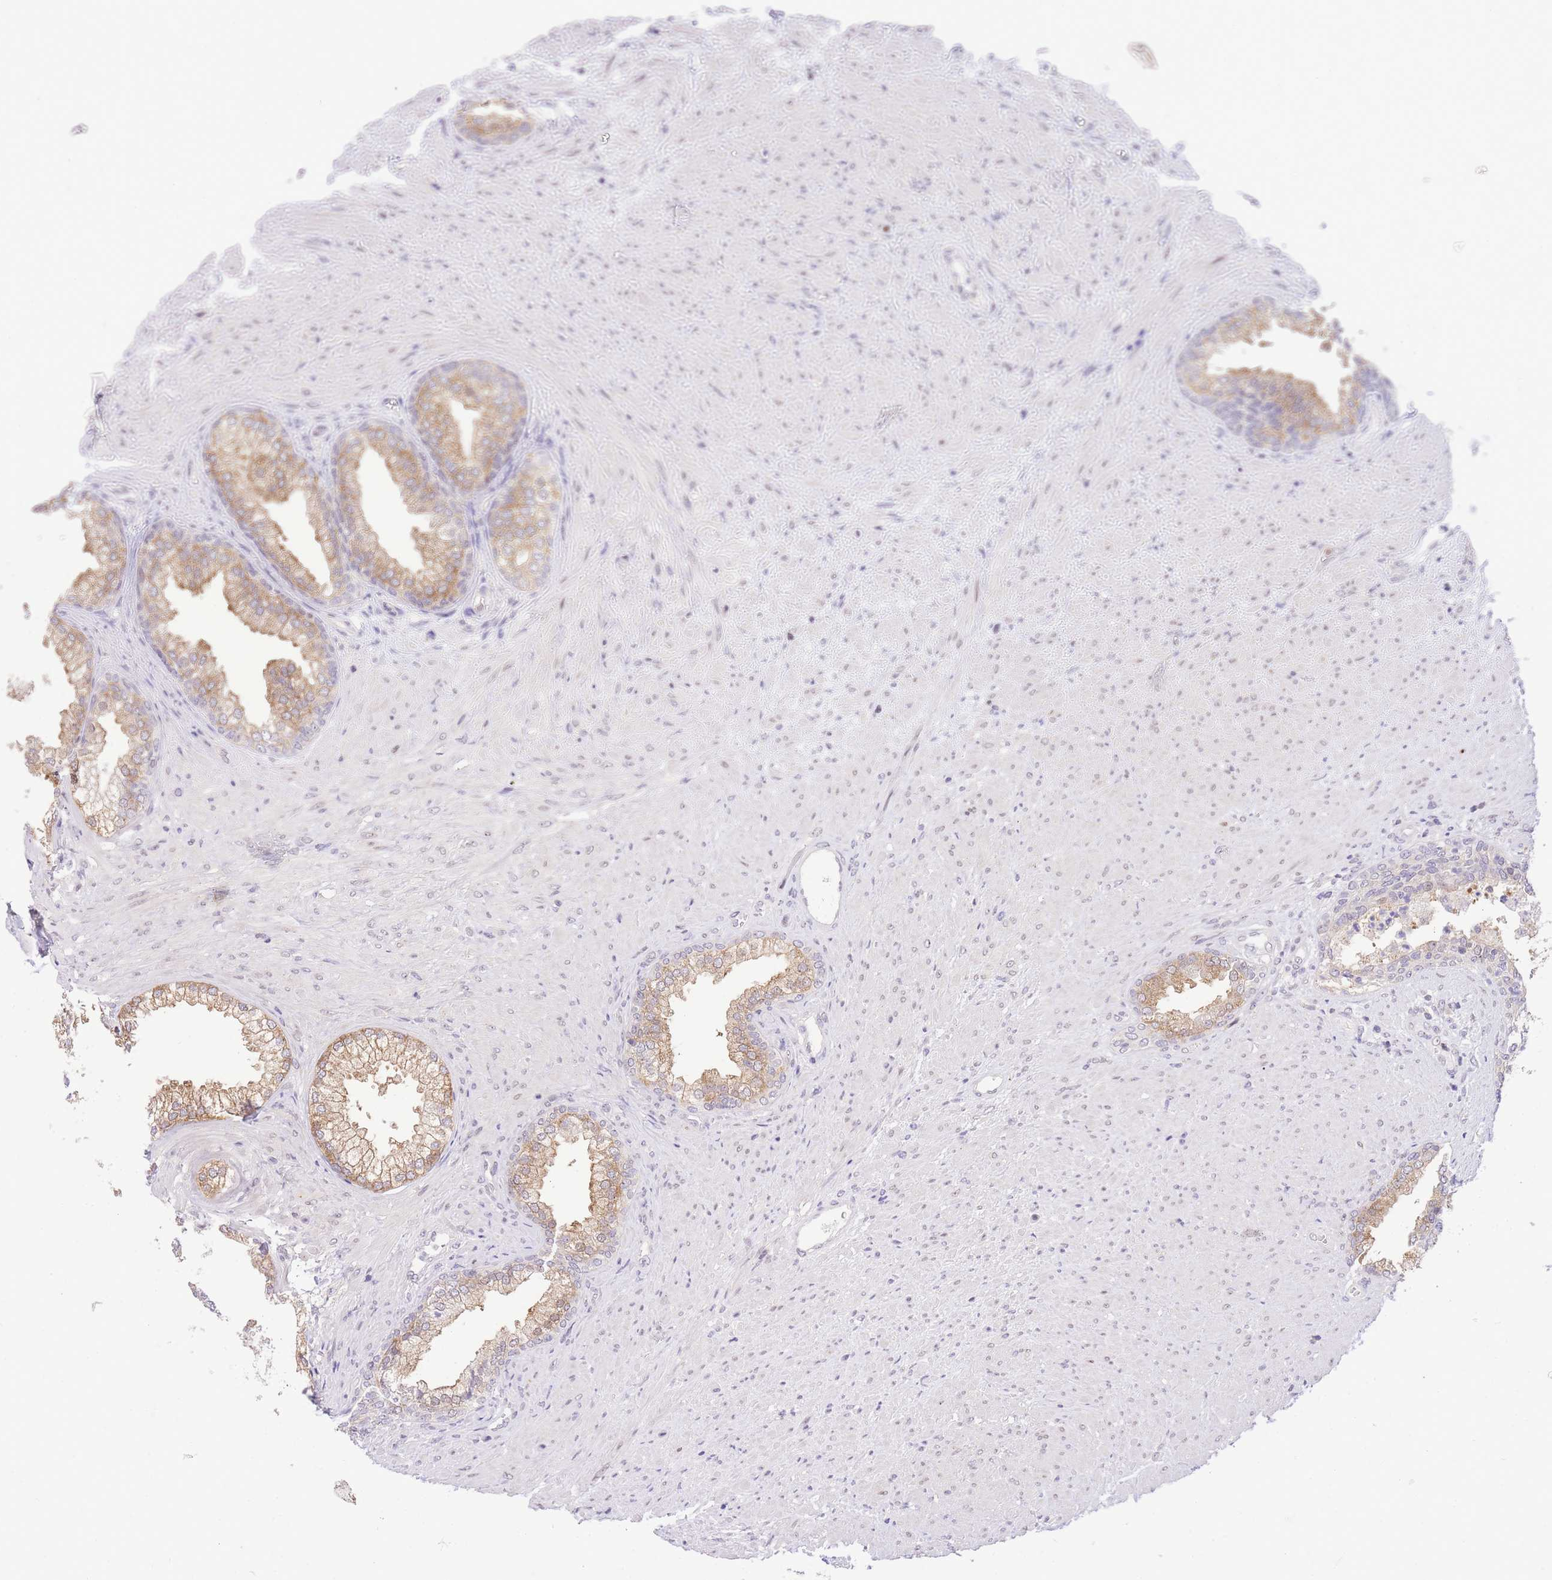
{"staining": {"intensity": "moderate", "quantity": ">75%", "location": "cytoplasmic/membranous"}, "tissue": "prostate", "cell_type": "Glandular cells", "image_type": "normal", "snomed": [{"axis": "morphology", "description": "Normal tissue, NOS"}, {"axis": "topography", "description": "Prostate"}], "caption": "Prostate stained for a protein shows moderate cytoplasmic/membranous positivity in glandular cells.", "gene": "STK39", "patient": {"sex": "male", "age": 76}}